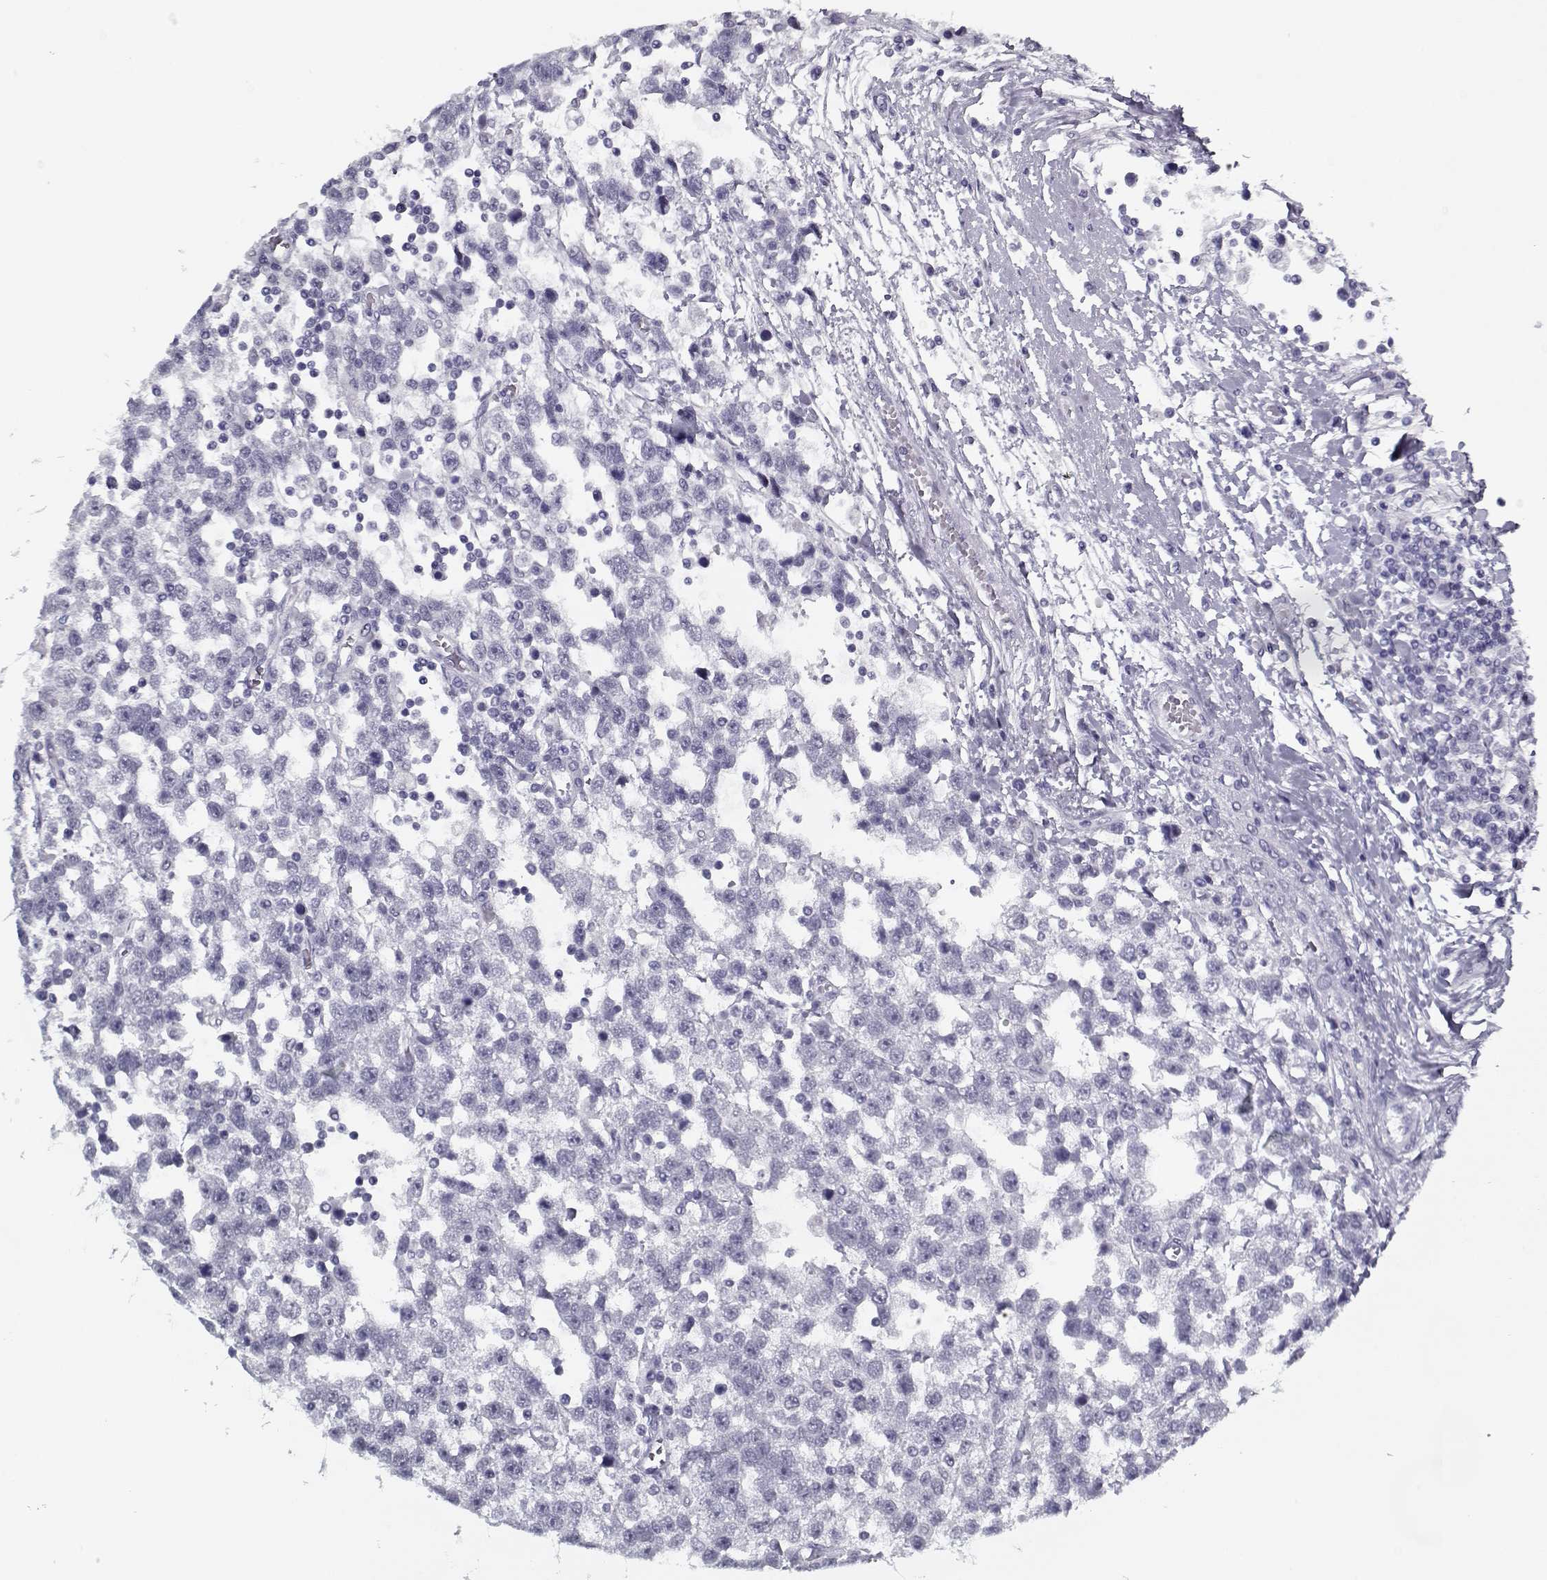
{"staining": {"intensity": "negative", "quantity": "none", "location": "none"}, "tissue": "testis cancer", "cell_type": "Tumor cells", "image_type": "cancer", "snomed": [{"axis": "morphology", "description": "Seminoma, NOS"}, {"axis": "topography", "description": "Testis"}], "caption": "There is no significant staining in tumor cells of testis cancer (seminoma).", "gene": "RNF32", "patient": {"sex": "male", "age": 34}}